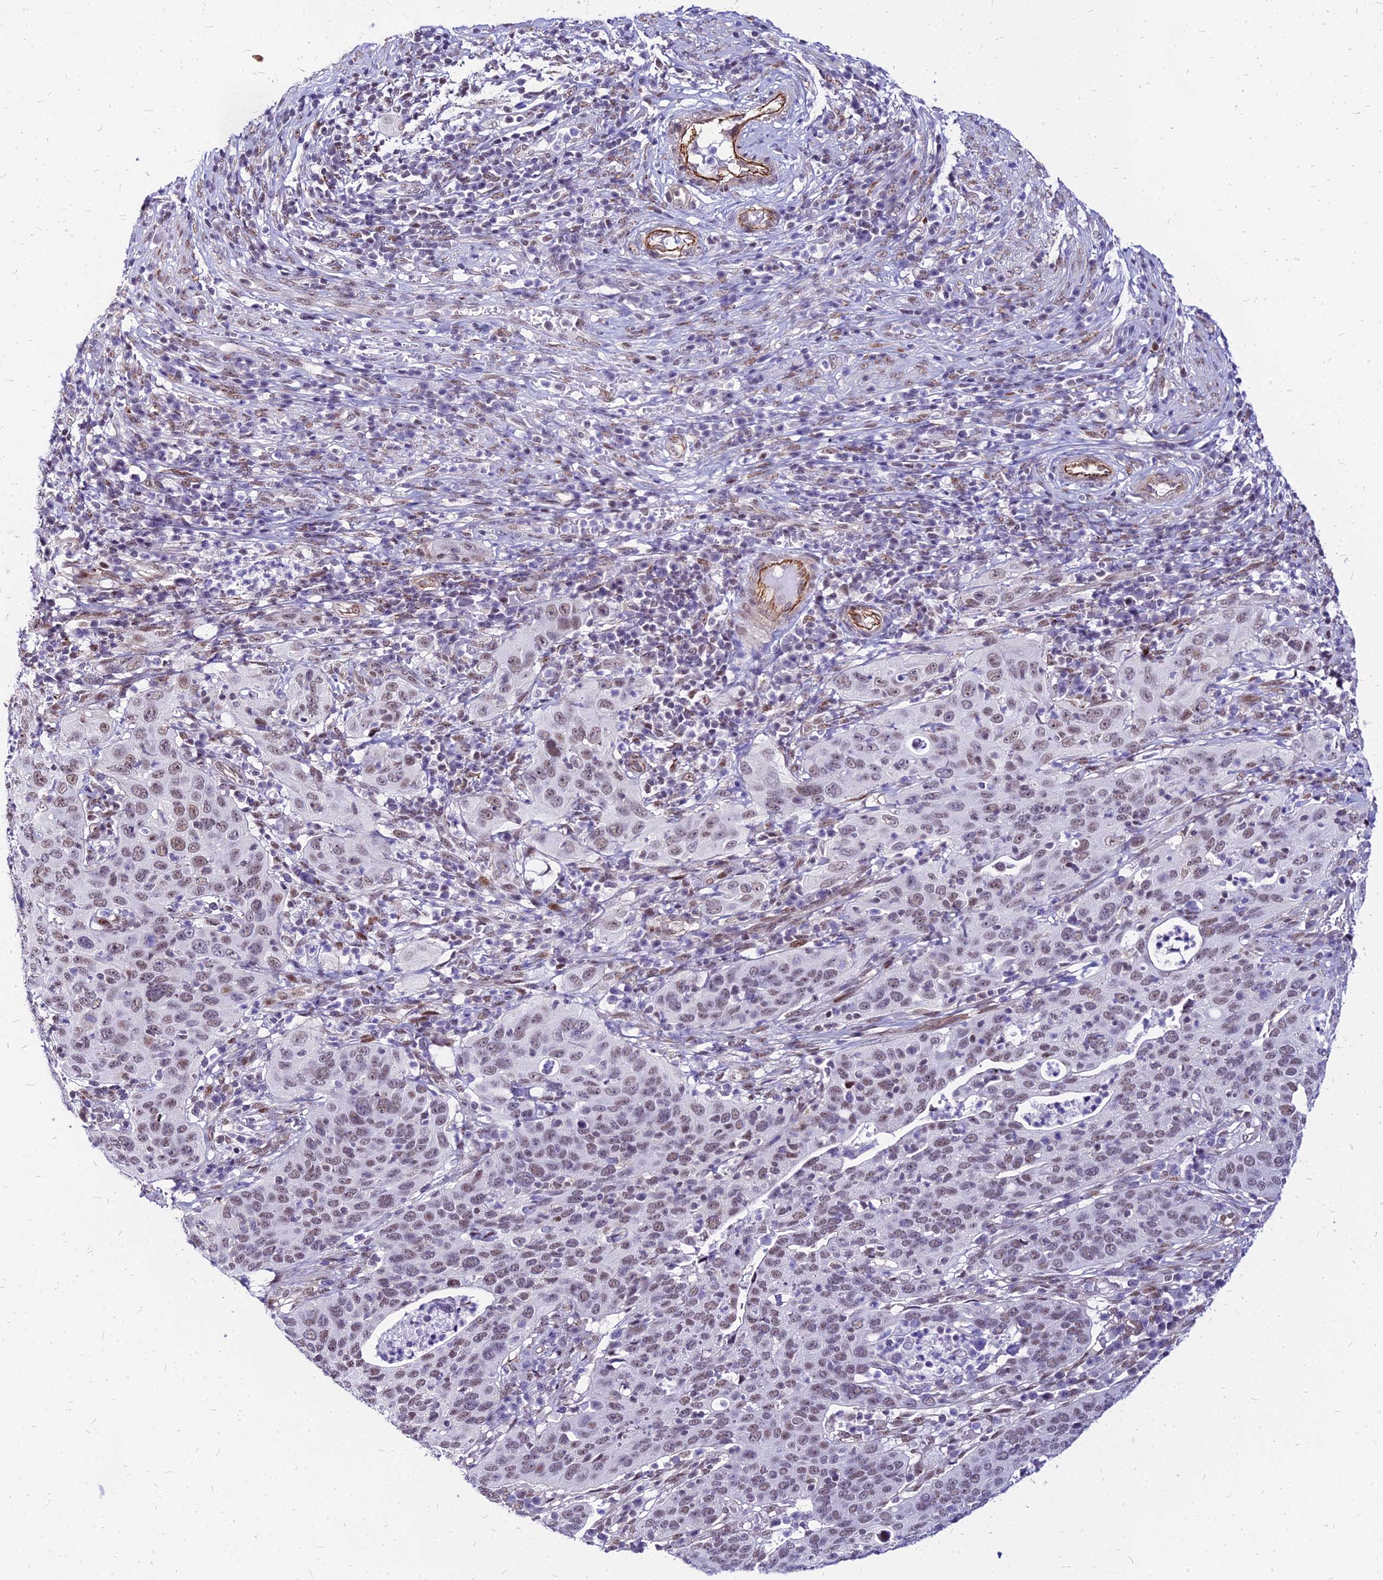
{"staining": {"intensity": "moderate", "quantity": "25%-75%", "location": "nuclear"}, "tissue": "cervical cancer", "cell_type": "Tumor cells", "image_type": "cancer", "snomed": [{"axis": "morphology", "description": "Squamous cell carcinoma, NOS"}, {"axis": "topography", "description": "Cervix"}], "caption": "Immunohistochemical staining of human squamous cell carcinoma (cervical) shows moderate nuclear protein positivity in about 25%-75% of tumor cells.", "gene": "FDX2", "patient": {"sex": "female", "age": 36}}